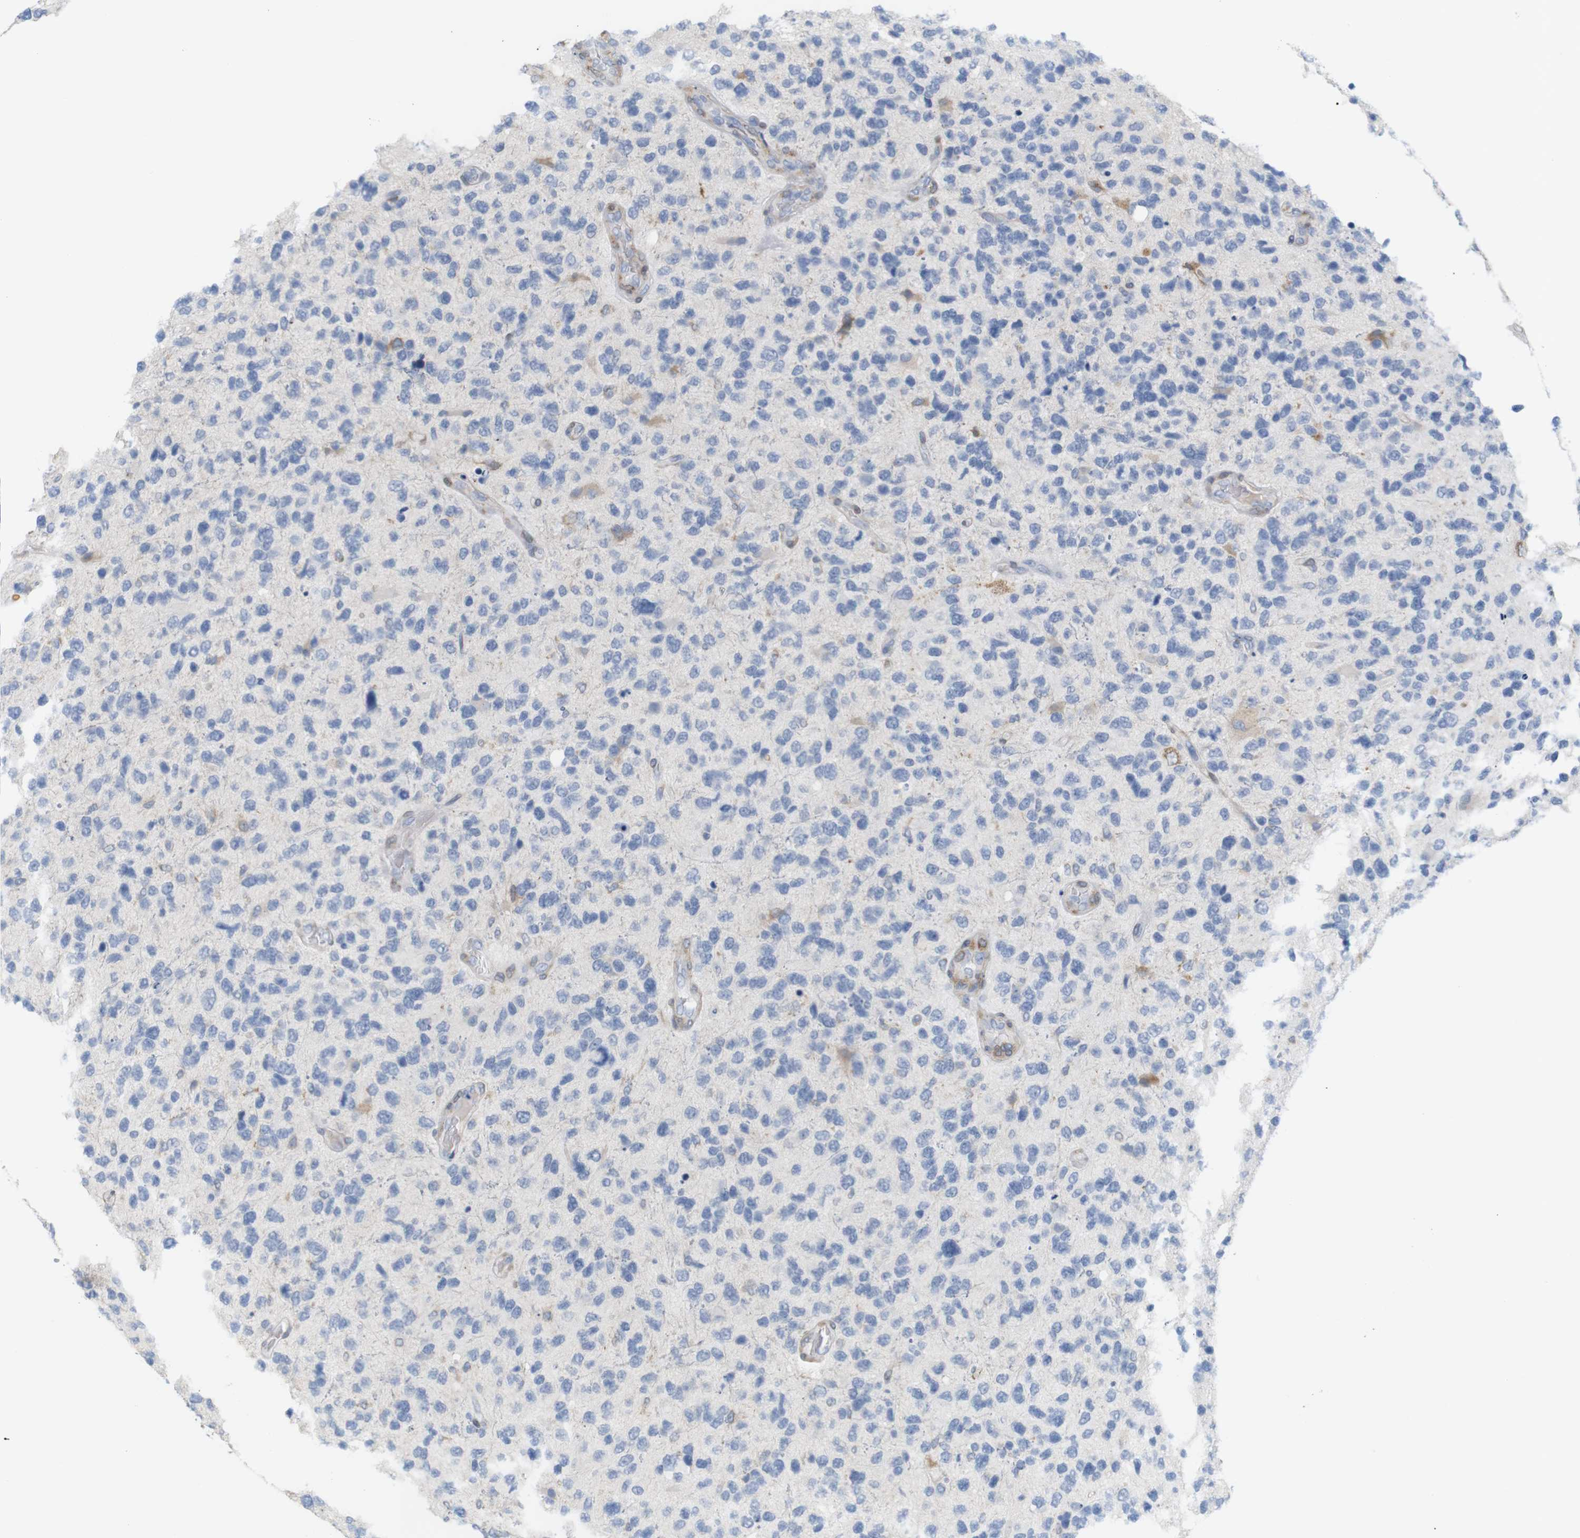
{"staining": {"intensity": "negative", "quantity": "none", "location": "none"}, "tissue": "glioma", "cell_type": "Tumor cells", "image_type": "cancer", "snomed": [{"axis": "morphology", "description": "Glioma, malignant, High grade"}, {"axis": "topography", "description": "Brain"}], "caption": "High magnification brightfield microscopy of glioma stained with DAB (brown) and counterstained with hematoxylin (blue): tumor cells show no significant positivity. (IHC, brightfield microscopy, high magnification).", "gene": "ITPR1", "patient": {"sex": "female", "age": 58}}